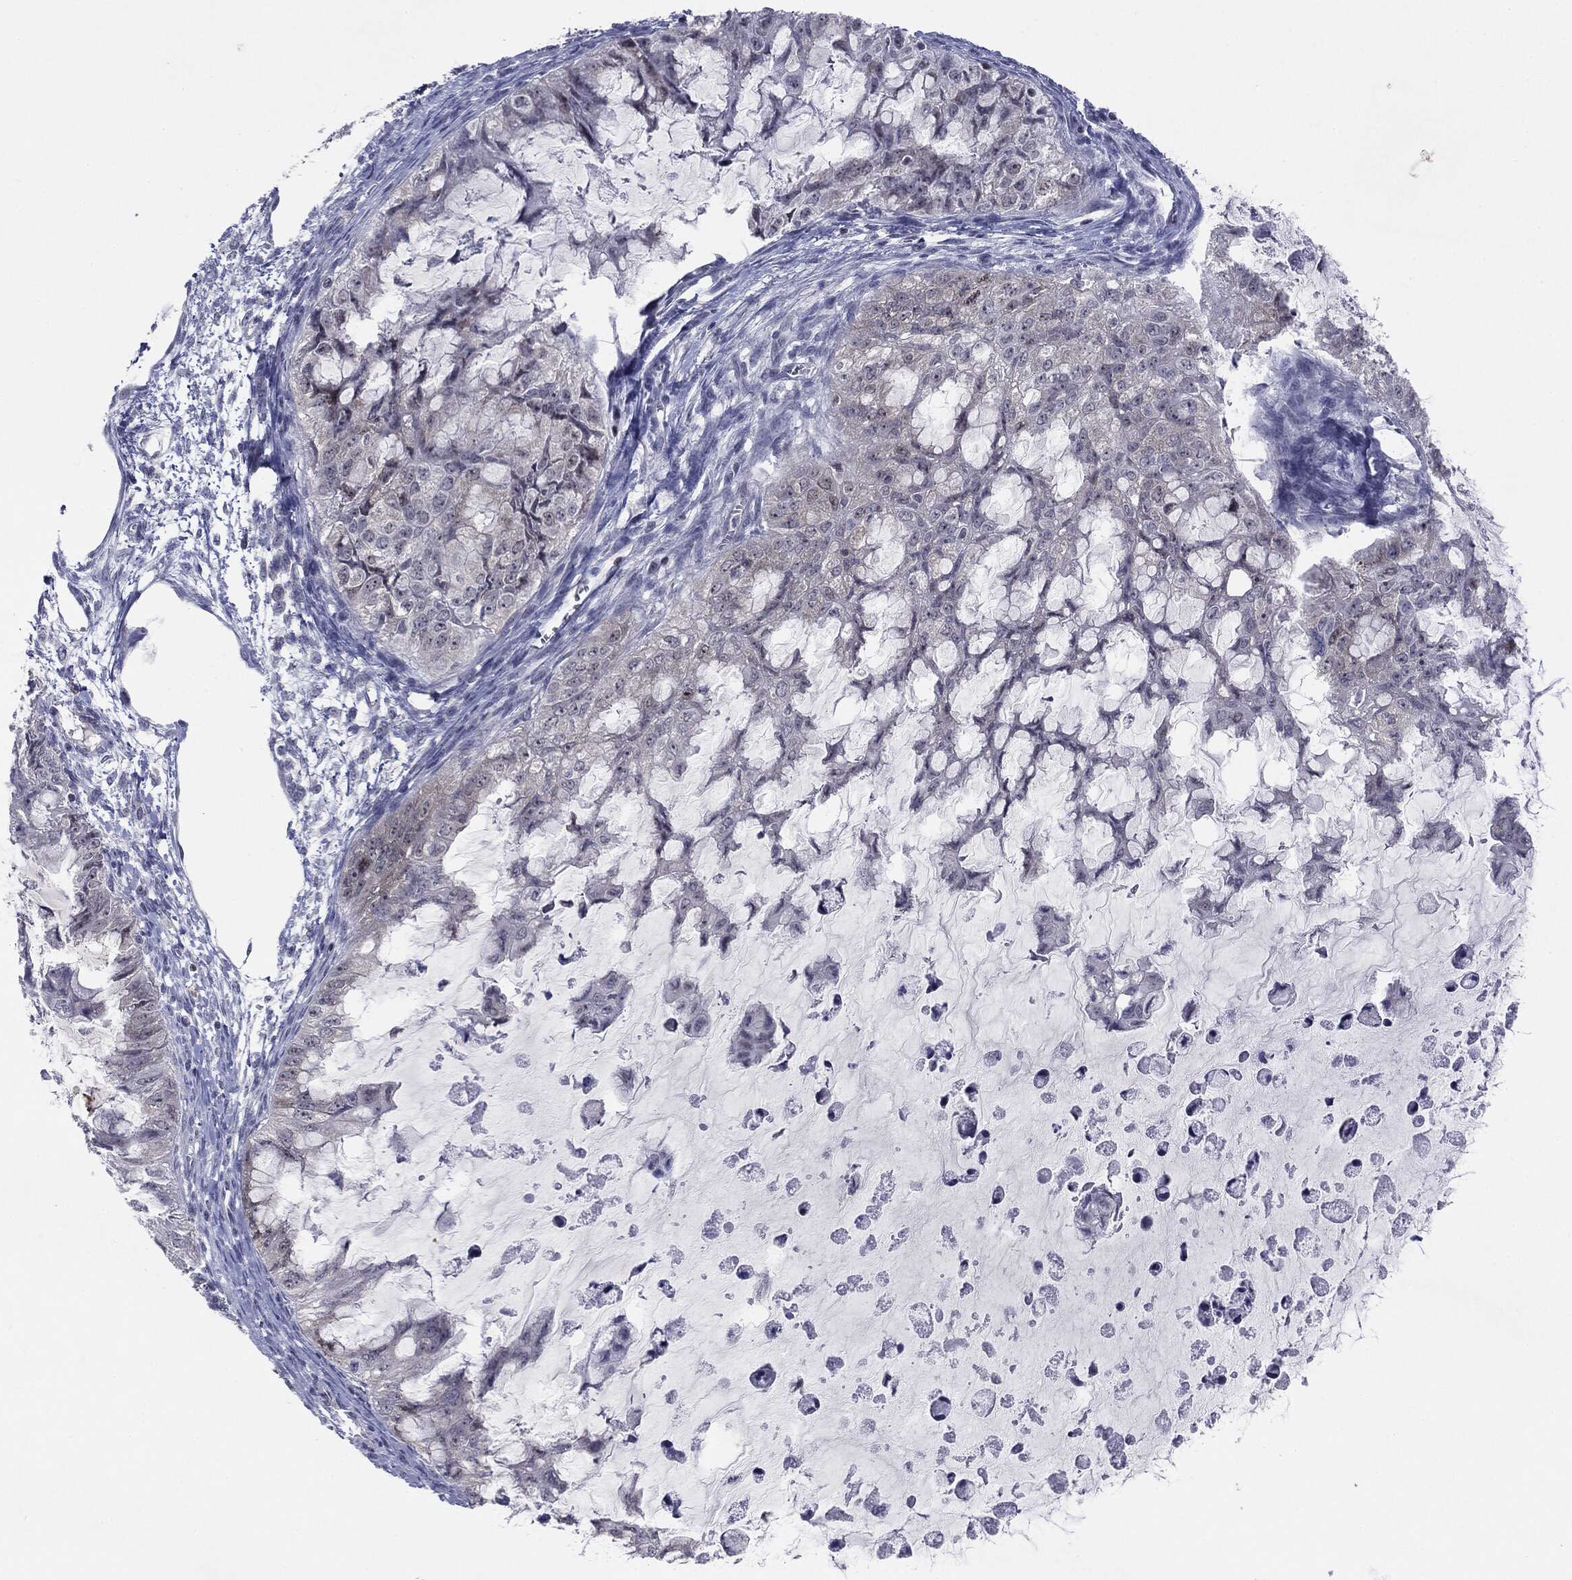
{"staining": {"intensity": "negative", "quantity": "none", "location": "none"}, "tissue": "ovarian cancer", "cell_type": "Tumor cells", "image_type": "cancer", "snomed": [{"axis": "morphology", "description": "Cystadenocarcinoma, mucinous, NOS"}, {"axis": "topography", "description": "Ovary"}], "caption": "Photomicrograph shows no protein staining in tumor cells of ovarian mucinous cystadenocarcinoma tissue.", "gene": "KIF2C", "patient": {"sex": "female", "age": 72}}